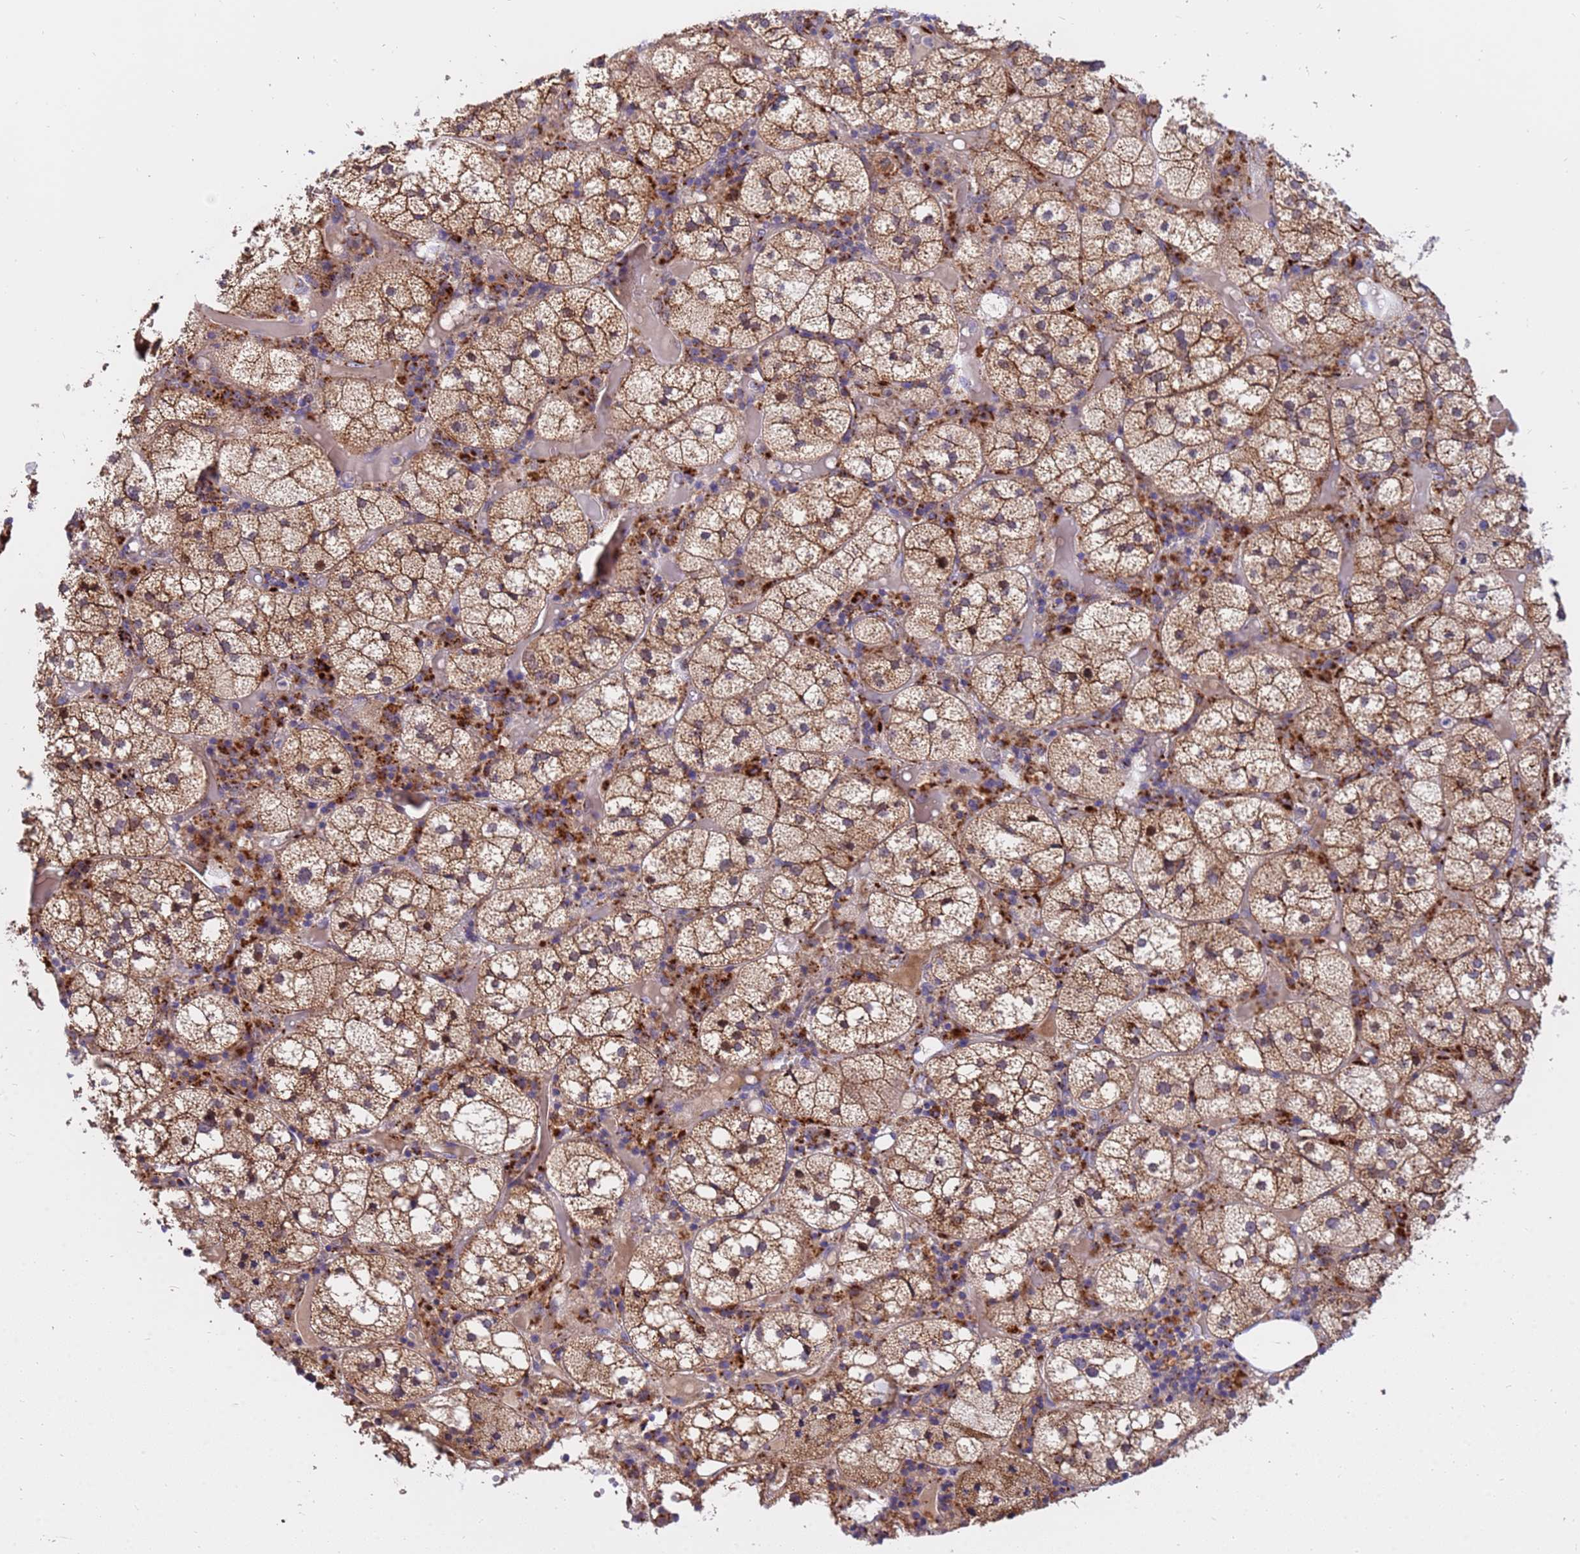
{"staining": {"intensity": "strong", "quantity": ">75%", "location": "cytoplasmic/membranous"}, "tissue": "adrenal gland", "cell_type": "Glandular cells", "image_type": "normal", "snomed": [{"axis": "morphology", "description": "Normal tissue, NOS"}, {"axis": "topography", "description": "Adrenal gland"}], "caption": "This histopathology image exhibits unremarkable adrenal gland stained with immunohistochemistry to label a protein in brown. The cytoplasmic/membranous of glandular cells show strong positivity for the protein. Nuclei are counter-stained blue.", "gene": "HPS3", "patient": {"sex": "female", "age": 61}}